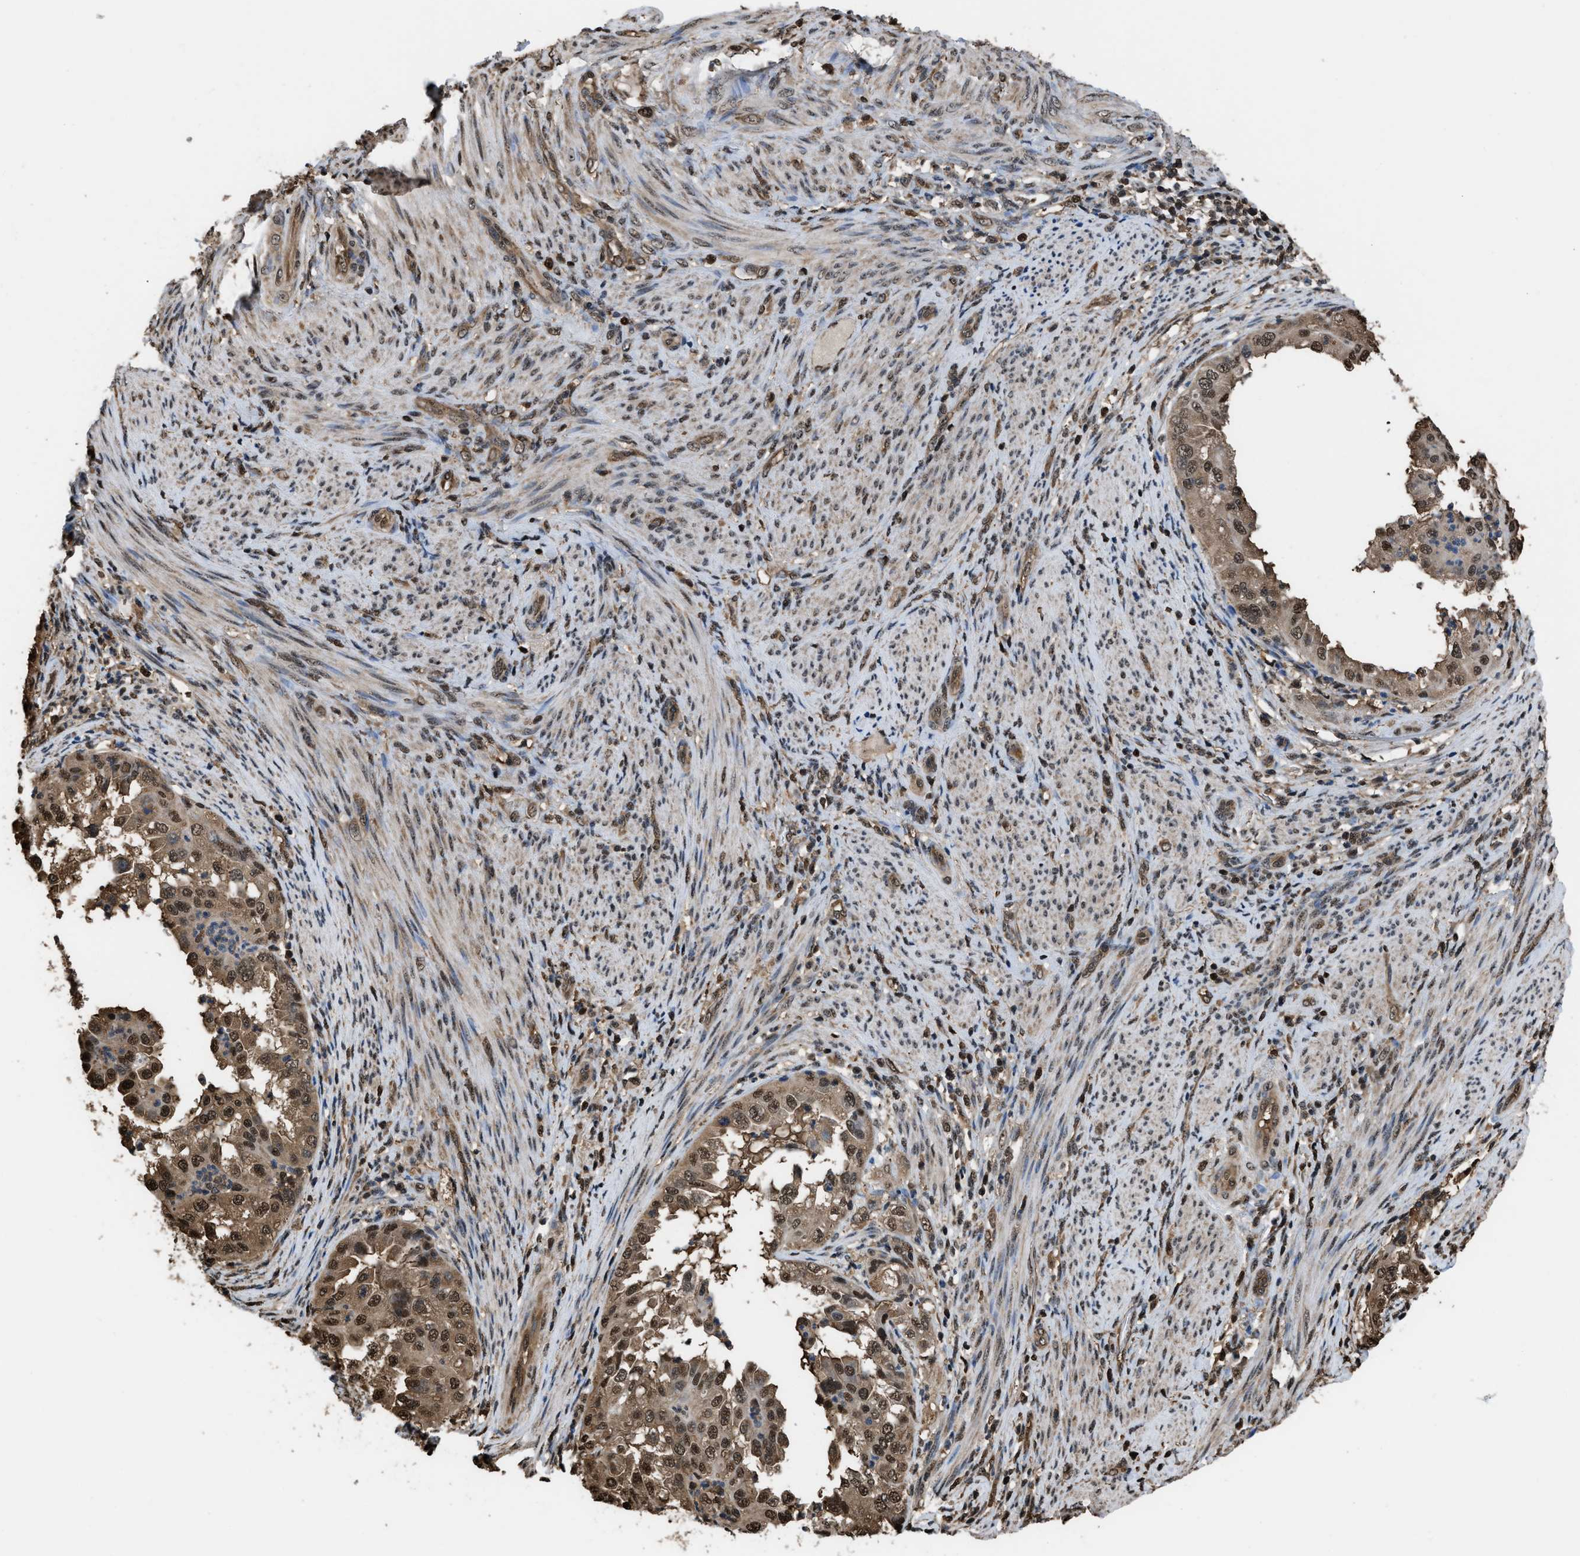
{"staining": {"intensity": "moderate", "quantity": ">75%", "location": "cytoplasmic/membranous,nuclear"}, "tissue": "endometrial cancer", "cell_type": "Tumor cells", "image_type": "cancer", "snomed": [{"axis": "morphology", "description": "Adenocarcinoma, NOS"}, {"axis": "topography", "description": "Endometrium"}], "caption": "This is an image of immunohistochemistry staining of endometrial cancer, which shows moderate staining in the cytoplasmic/membranous and nuclear of tumor cells.", "gene": "FNTA", "patient": {"sex": "female", "age": 85}}